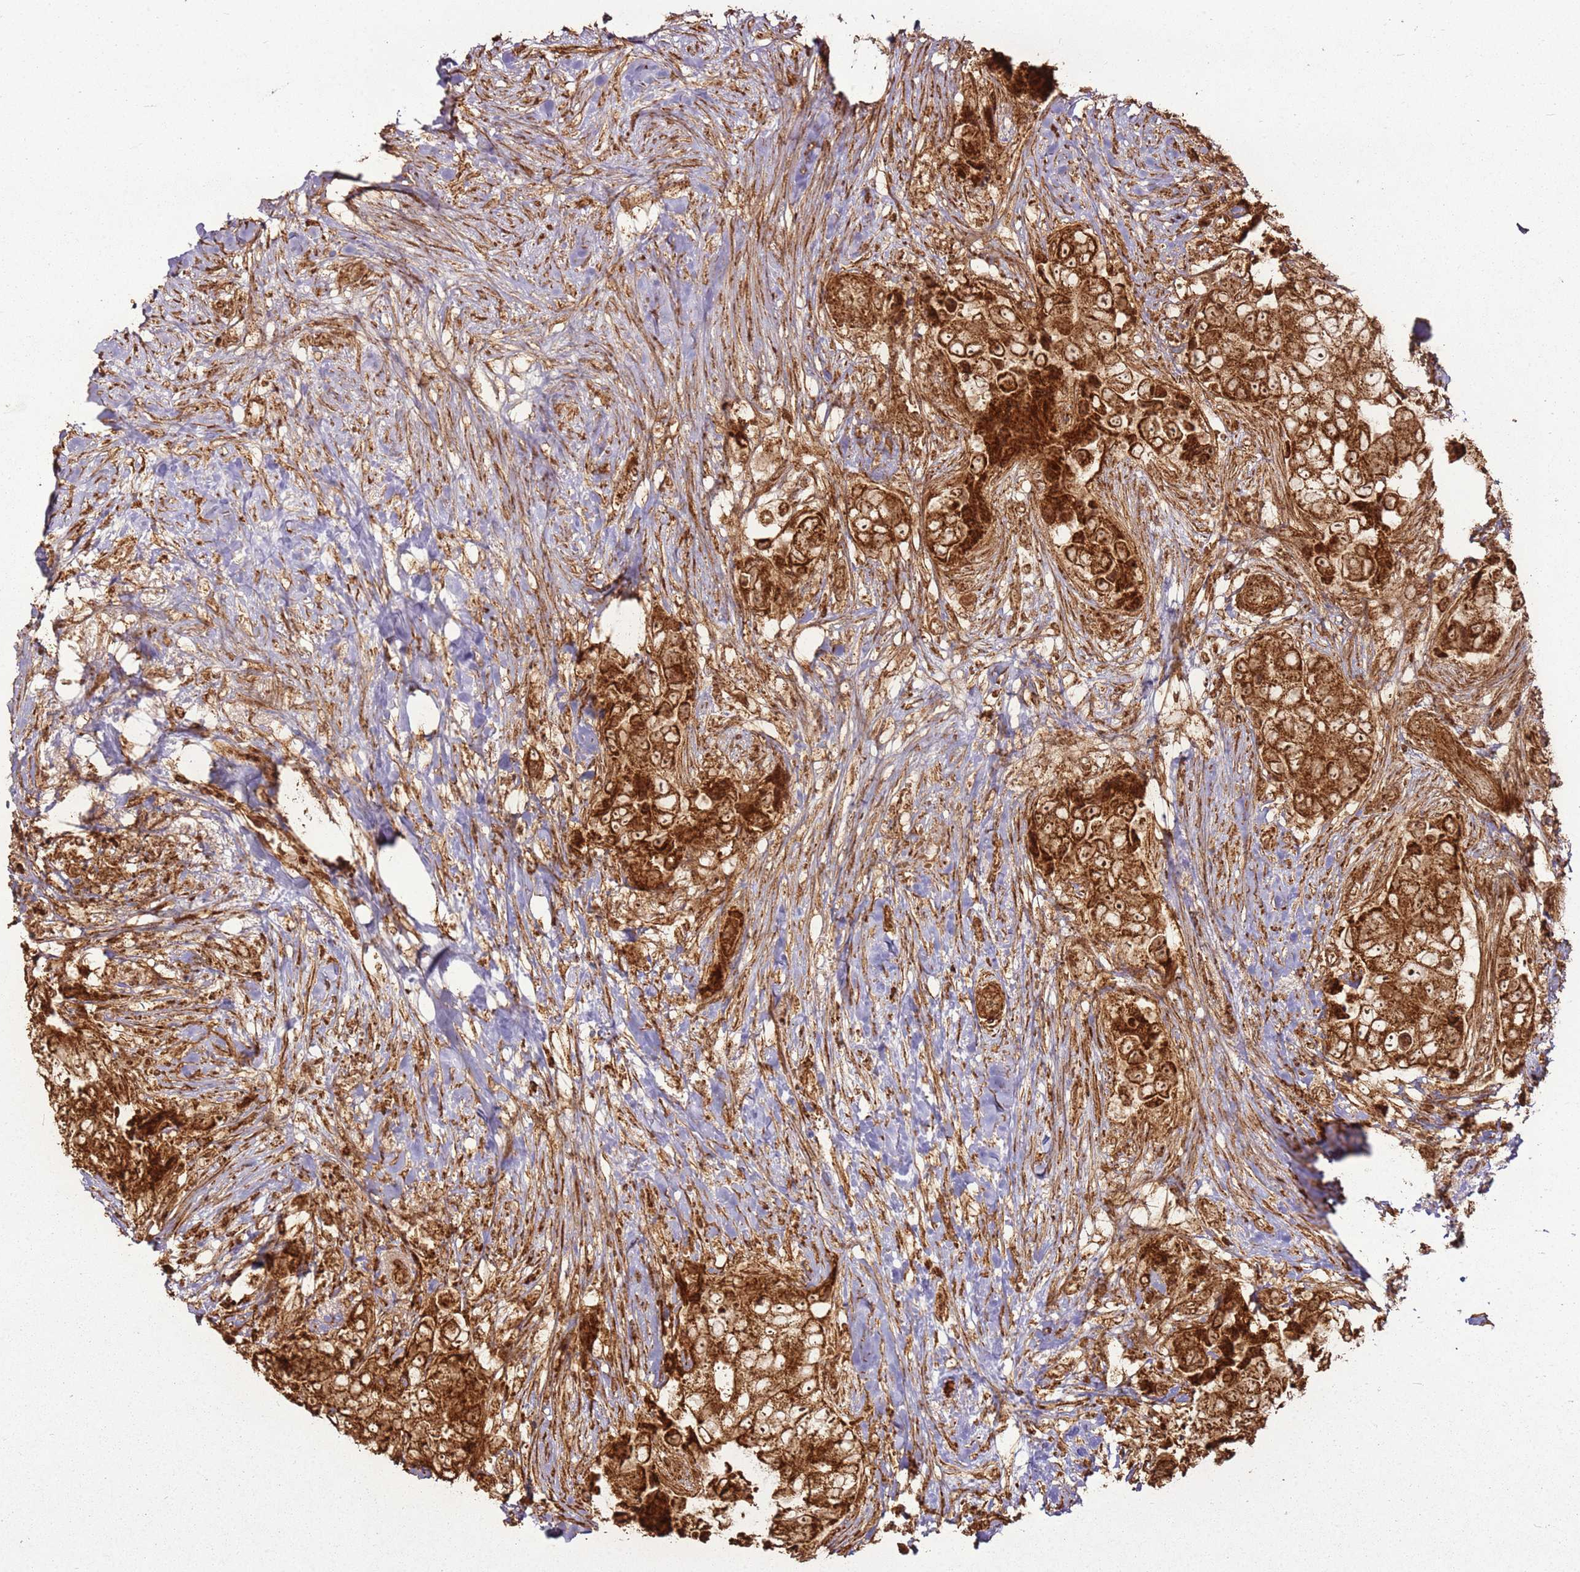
{"staining": {"intensity": "strong", "quantity": ">75%", "location": "cytoplasmic/membranous,nuclear"}, "tissue": "breast cancer", "cell_type": "Tumor cells", "image_type": "cancer", "snomed": [{"axis": "morphology", "description": "Normal tissue, NOS"}, {"axis": "morphology", "description": "Duct carcinoma"}, {"axis": "topography", "description": "Breast"}], "caption": "About >75% of tumor cells in human breast infiltrating ductal carcinoma show strong cytoplasmic/membranous and nuclear protein expression as visualized by brown immunohistochemical staining.", "gene": "MRPS6", "patient": {"sex": "female", "age": 62}}